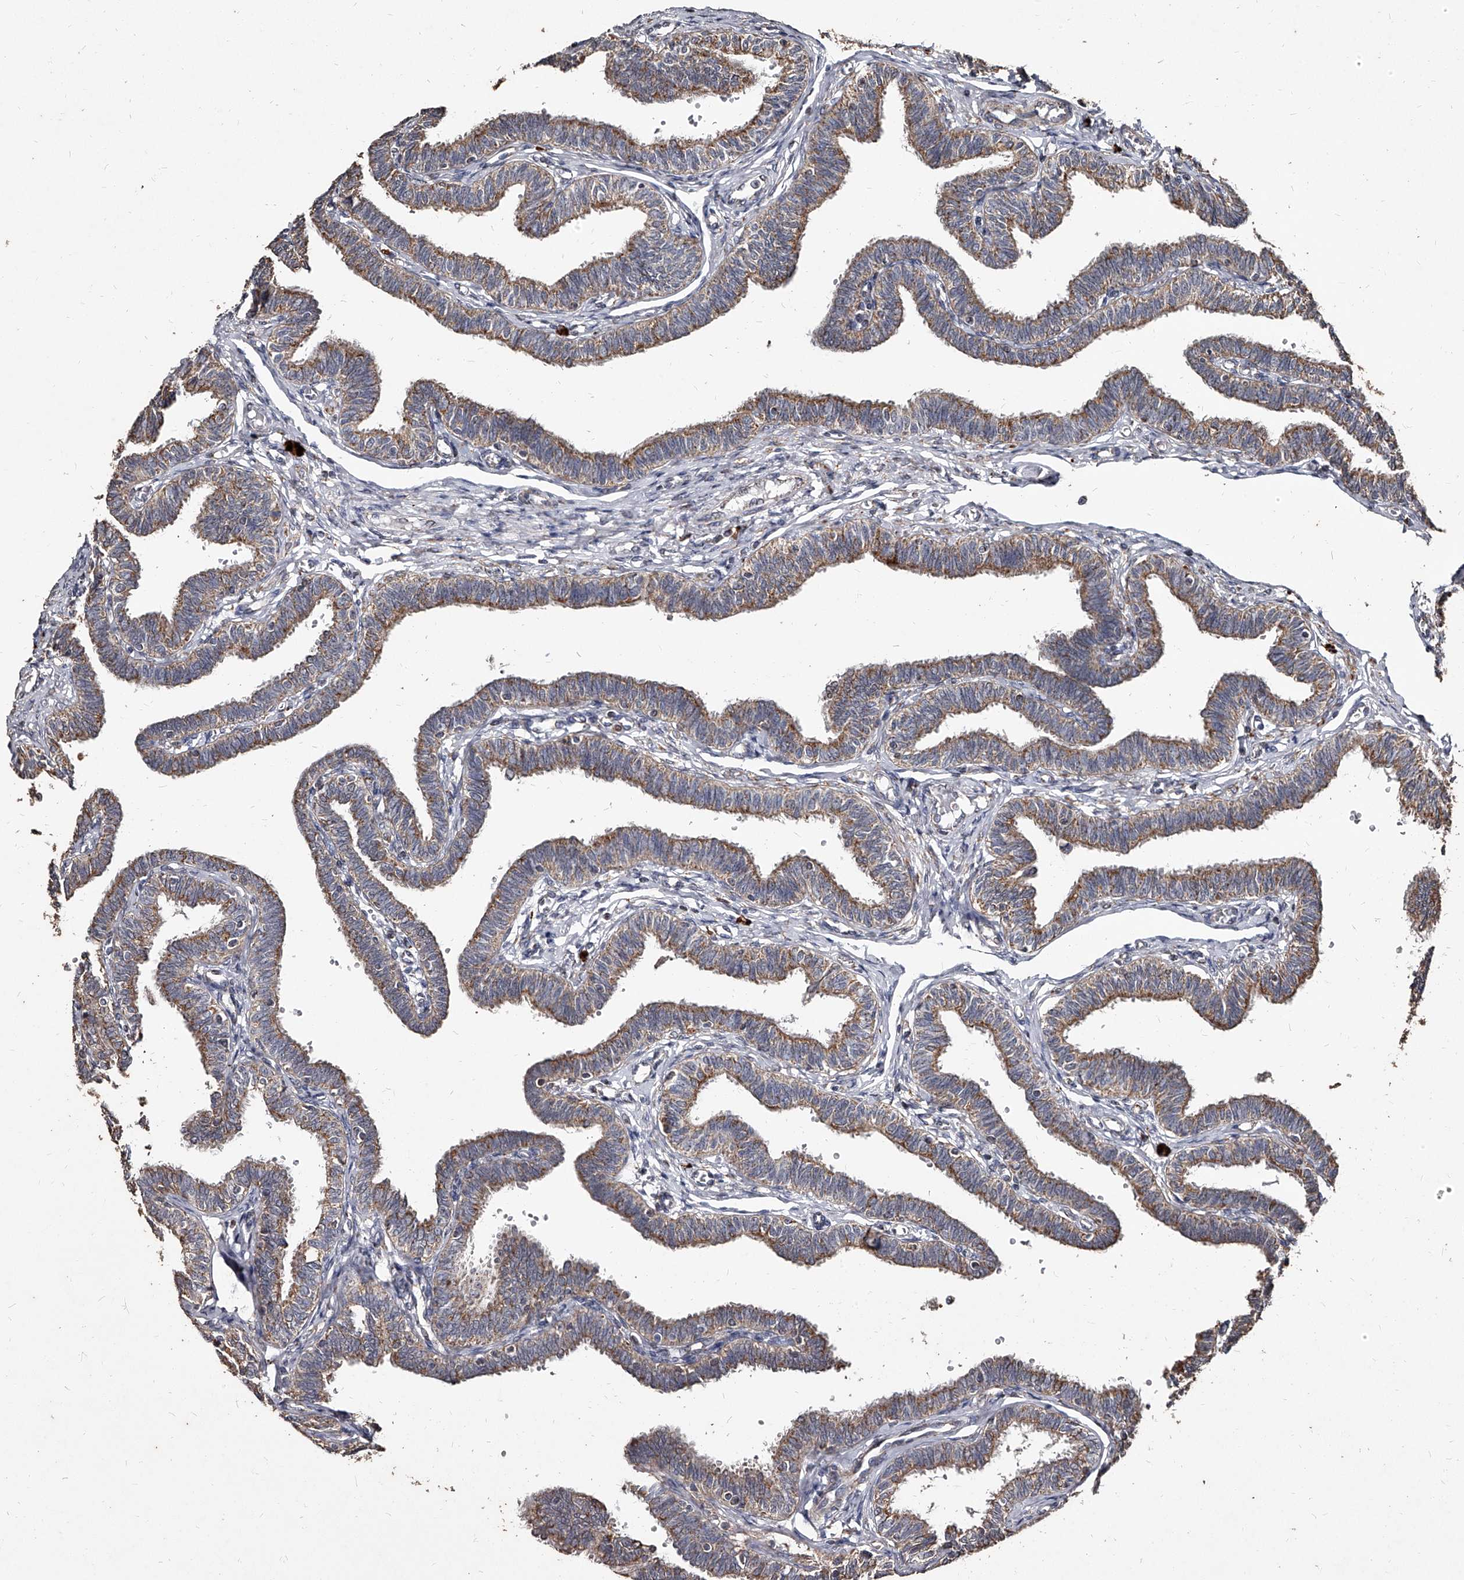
{"staining": {"intensity": "moderate", "quantity": ">75%", "location": "cytoplasmic/membranous"}, "tissue": "fallopian tube", "cell_type": "Glandular cells", "image_type": "normal", "snomed": [{"axis": "morphology", "description": "Normal tissue, NOS"}, {"axis": "topography", "description": "Fallopian tube"}, {"axis": "topography", "description": "Ovary"}], "caption": "Immunohistochemistry (IHC) histopathology image of benign human fallopian tube stained for a protein (brown), which shows medium levels of moderate cytoplasmic/membranous positivity in about >75% of glandular cells.", "gene": "GPR183", "patient": {"sex": "female", "age": 23}}